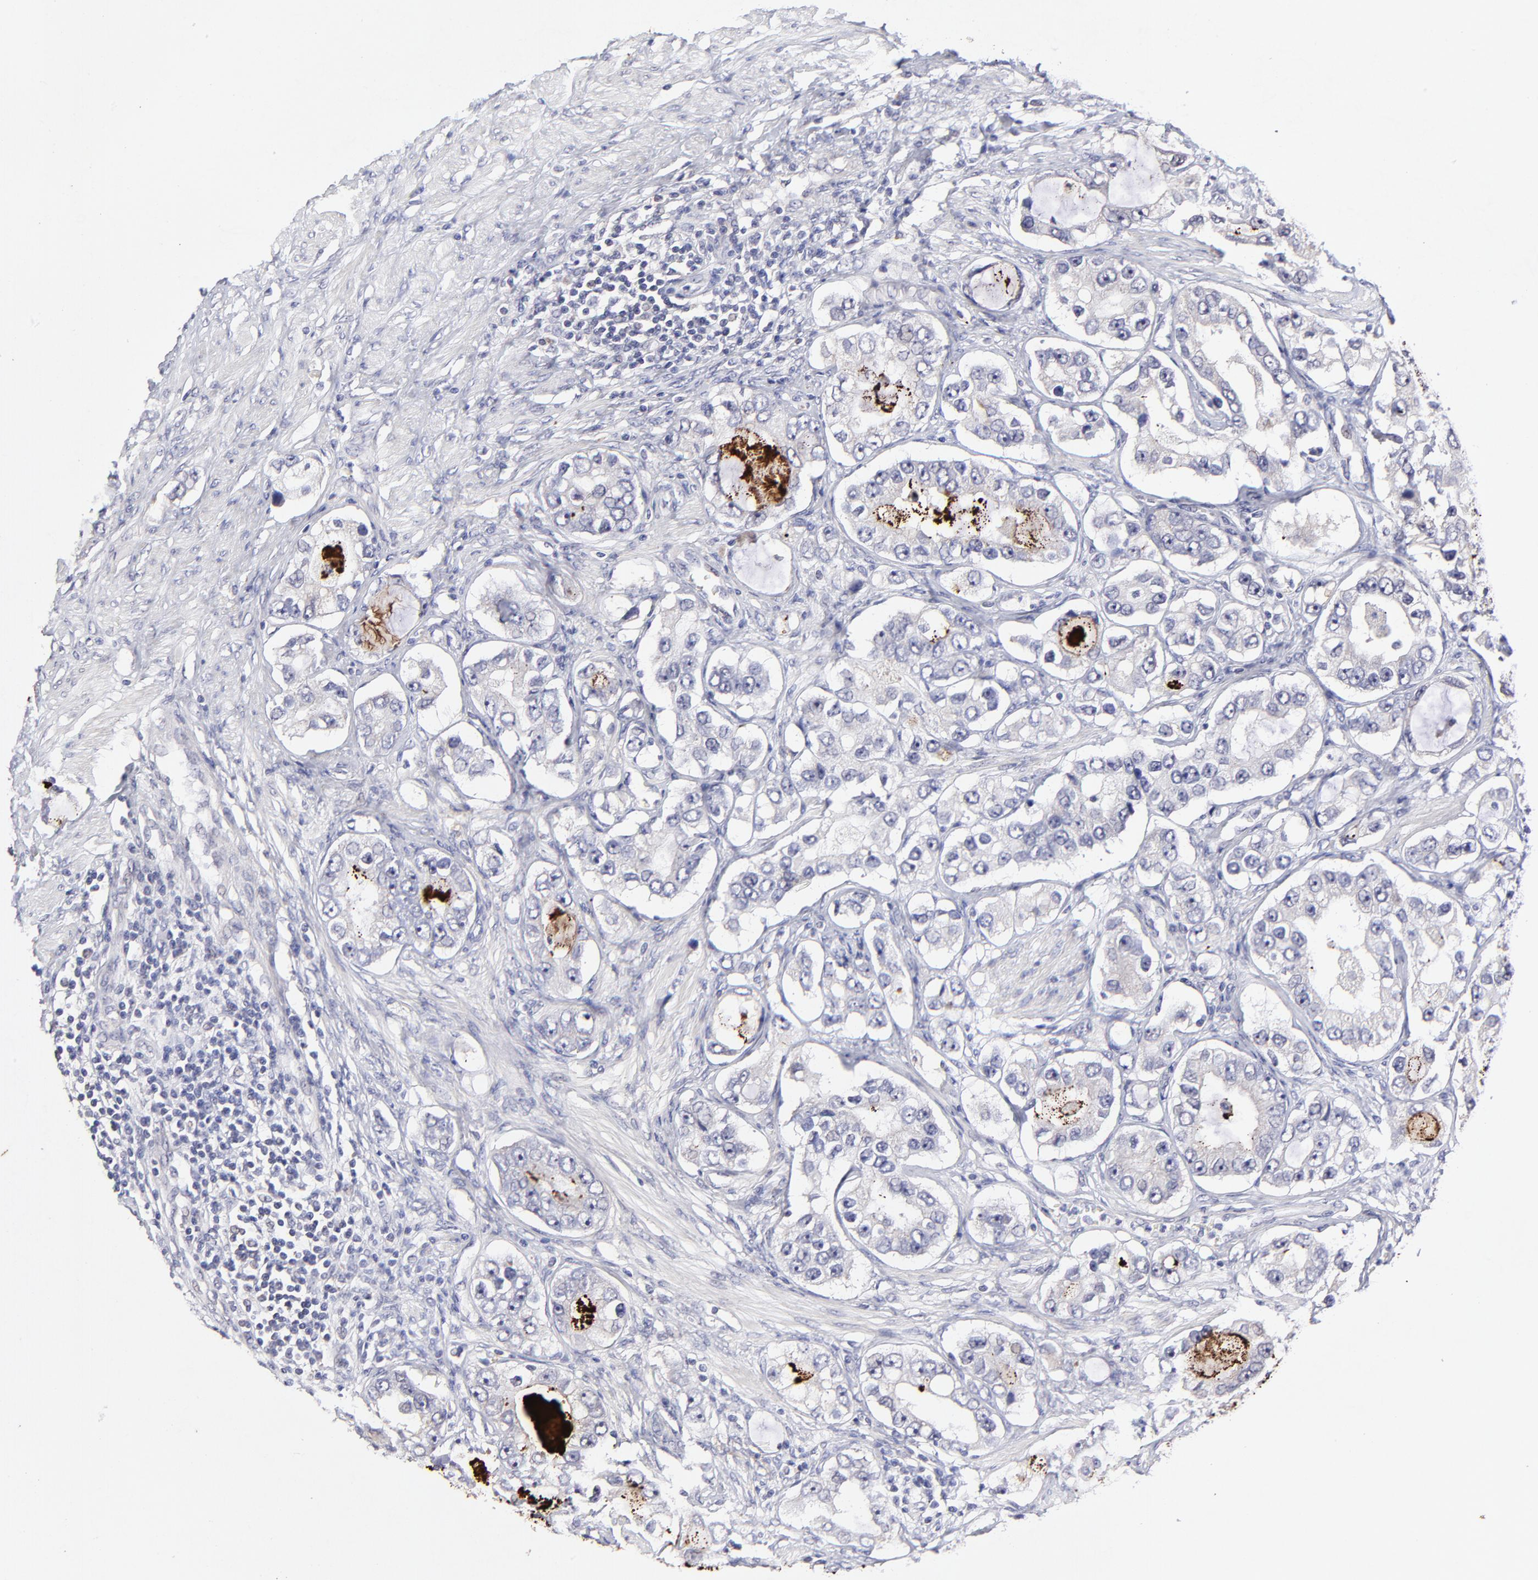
{"staining": {"intensity": "weak", "quantity": "<25%", "location": "cytoplasmic/membranous"}, "tissue": "prostate cancer", "cell_type": "Tumor cells", "image_type": "cancer", "snomed": [{"axis": "morphology", "description": "Adenocarcinoma, High grade"}, {"axis": "topography", "description": "Prostate"}], "caption": "Immunohistochemistry of prostate cancer (high-grade adenocarcinoma) shows no positivity in tumor cells. The staining is performed using DAB (3,3'-diaminobenzidine) brown chromogen with nuclei counter-stained in using hematoxylin.", "gene": "BTG2", "patient": {"sex": "male", "age": 63}}